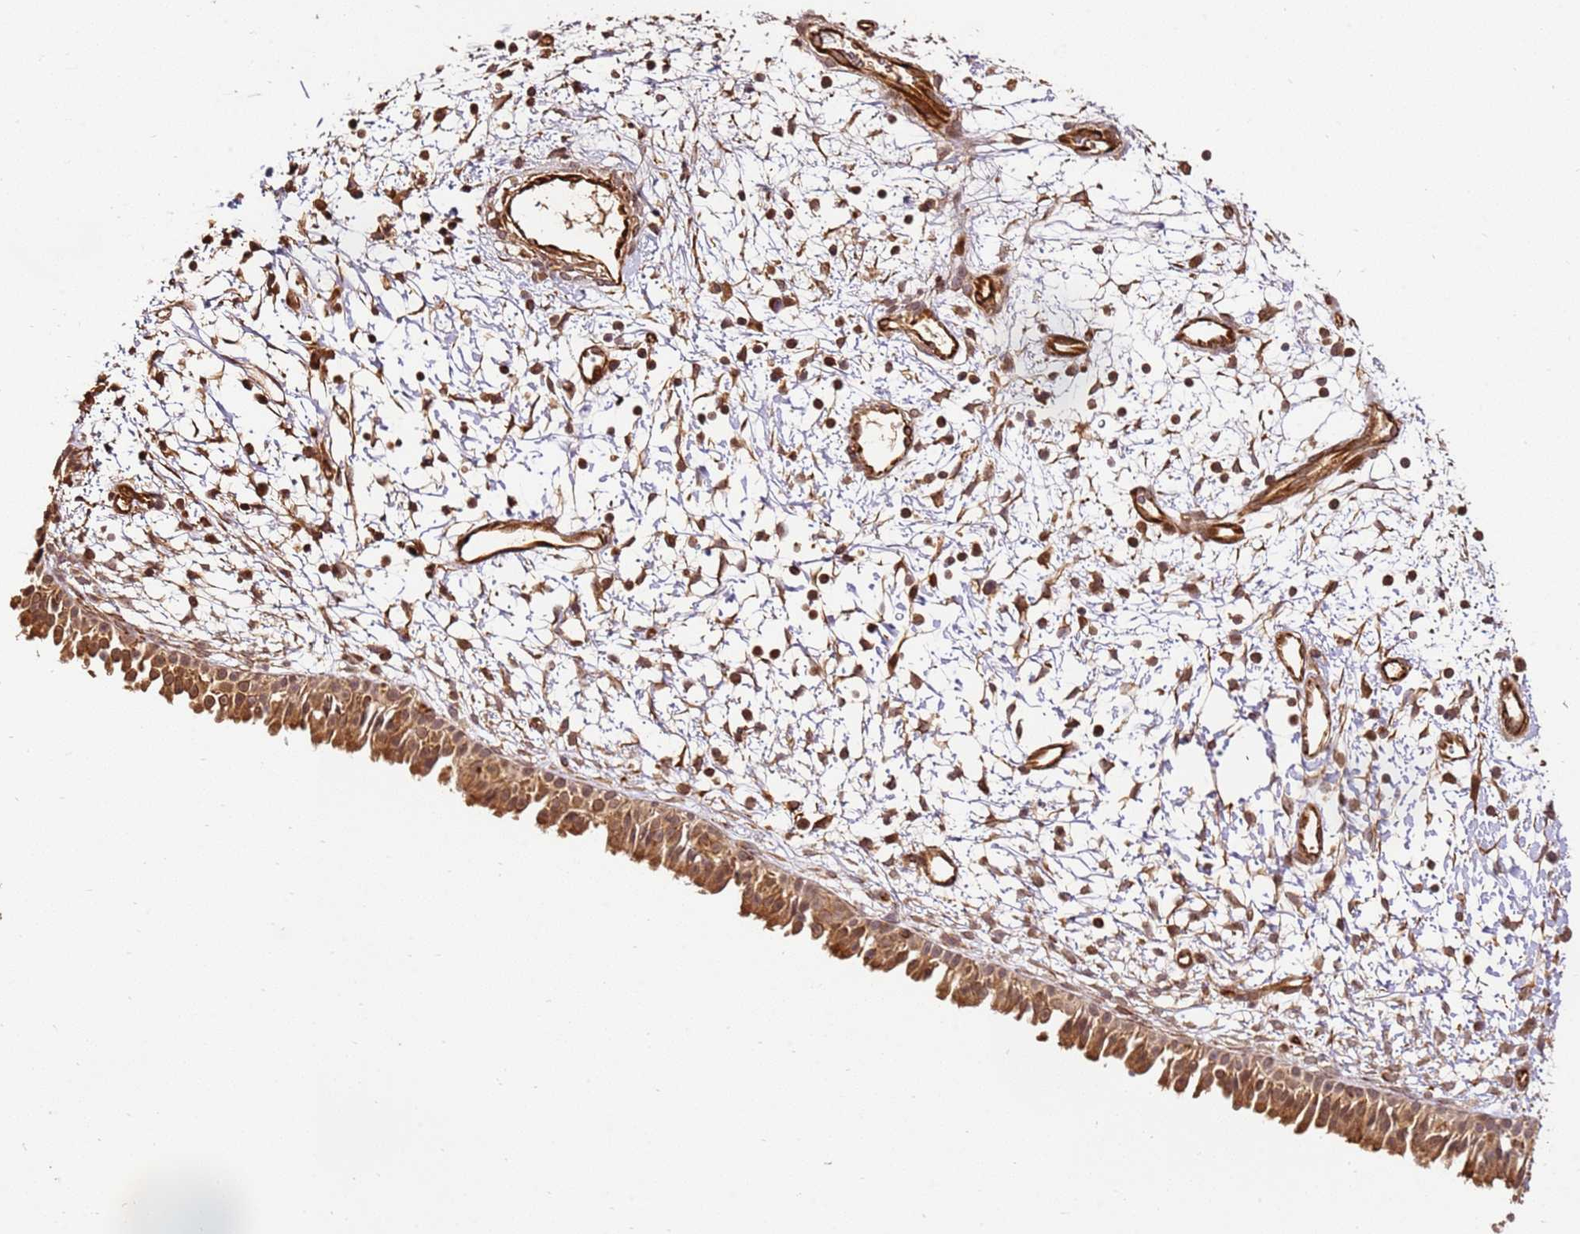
{"staining": {"intensity": "moderate", "quantity": ">75%", "location": "cytoplasmic/membranous,nuclear"}, "tissue": "nasopharynx", "cell_type": "Respiratory epithelial cells", "image_type": "normal", "snomed": [{"axis": "morphology", "description": "Normal tissue, NOS"}, {"axis": "topography", "description": "Nasopharynx"}], "caption": "Nasopharynx stained with a protein marker exhibits moderate staining in respiratory epithelial cells.", "gene": "KATNAL2", "patient": {"sex": "male", "age": 22}}